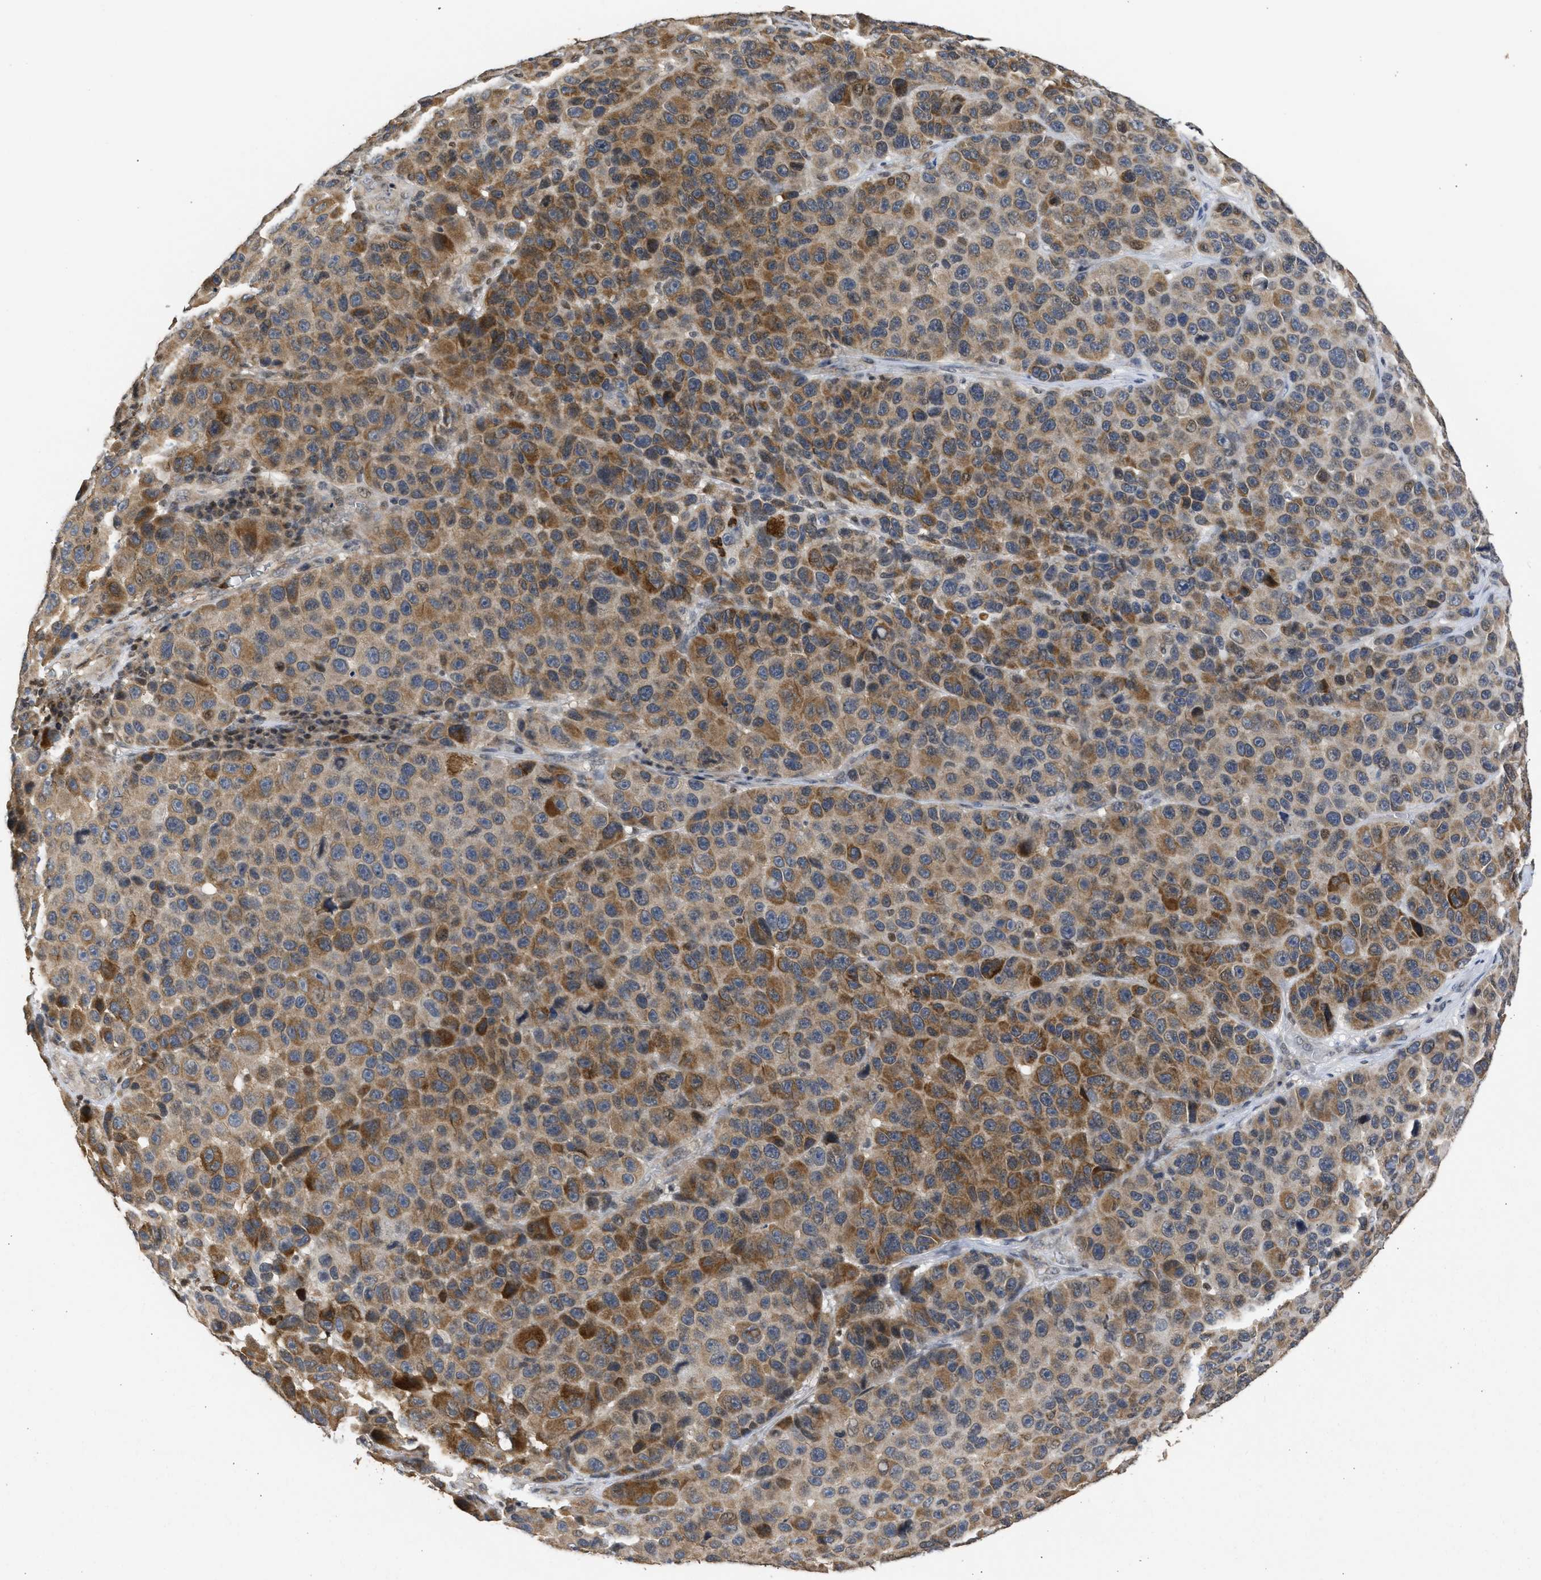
{"staining": {"intensity": "moderate", "quantity": "25%-75%", "location": "cytoplasmic/membranous"}, "tissue": "melanoma", "cell_type": "Tumor cells", "image_type": "cancer", "snomed": [{"axis": "morphology", "description": "Malignant melanoma, NOS"}, {"axis": "topography", "description": "Skin"}], "caption": "About 25%-75% of tumor cells in melanoma display moderate cytoplasmic/membranous protein positivity as visualized by brown immunohistochemical staining.", "gene": "ENSG00000142539", "patient": {"sex": "male", "age": 53}}